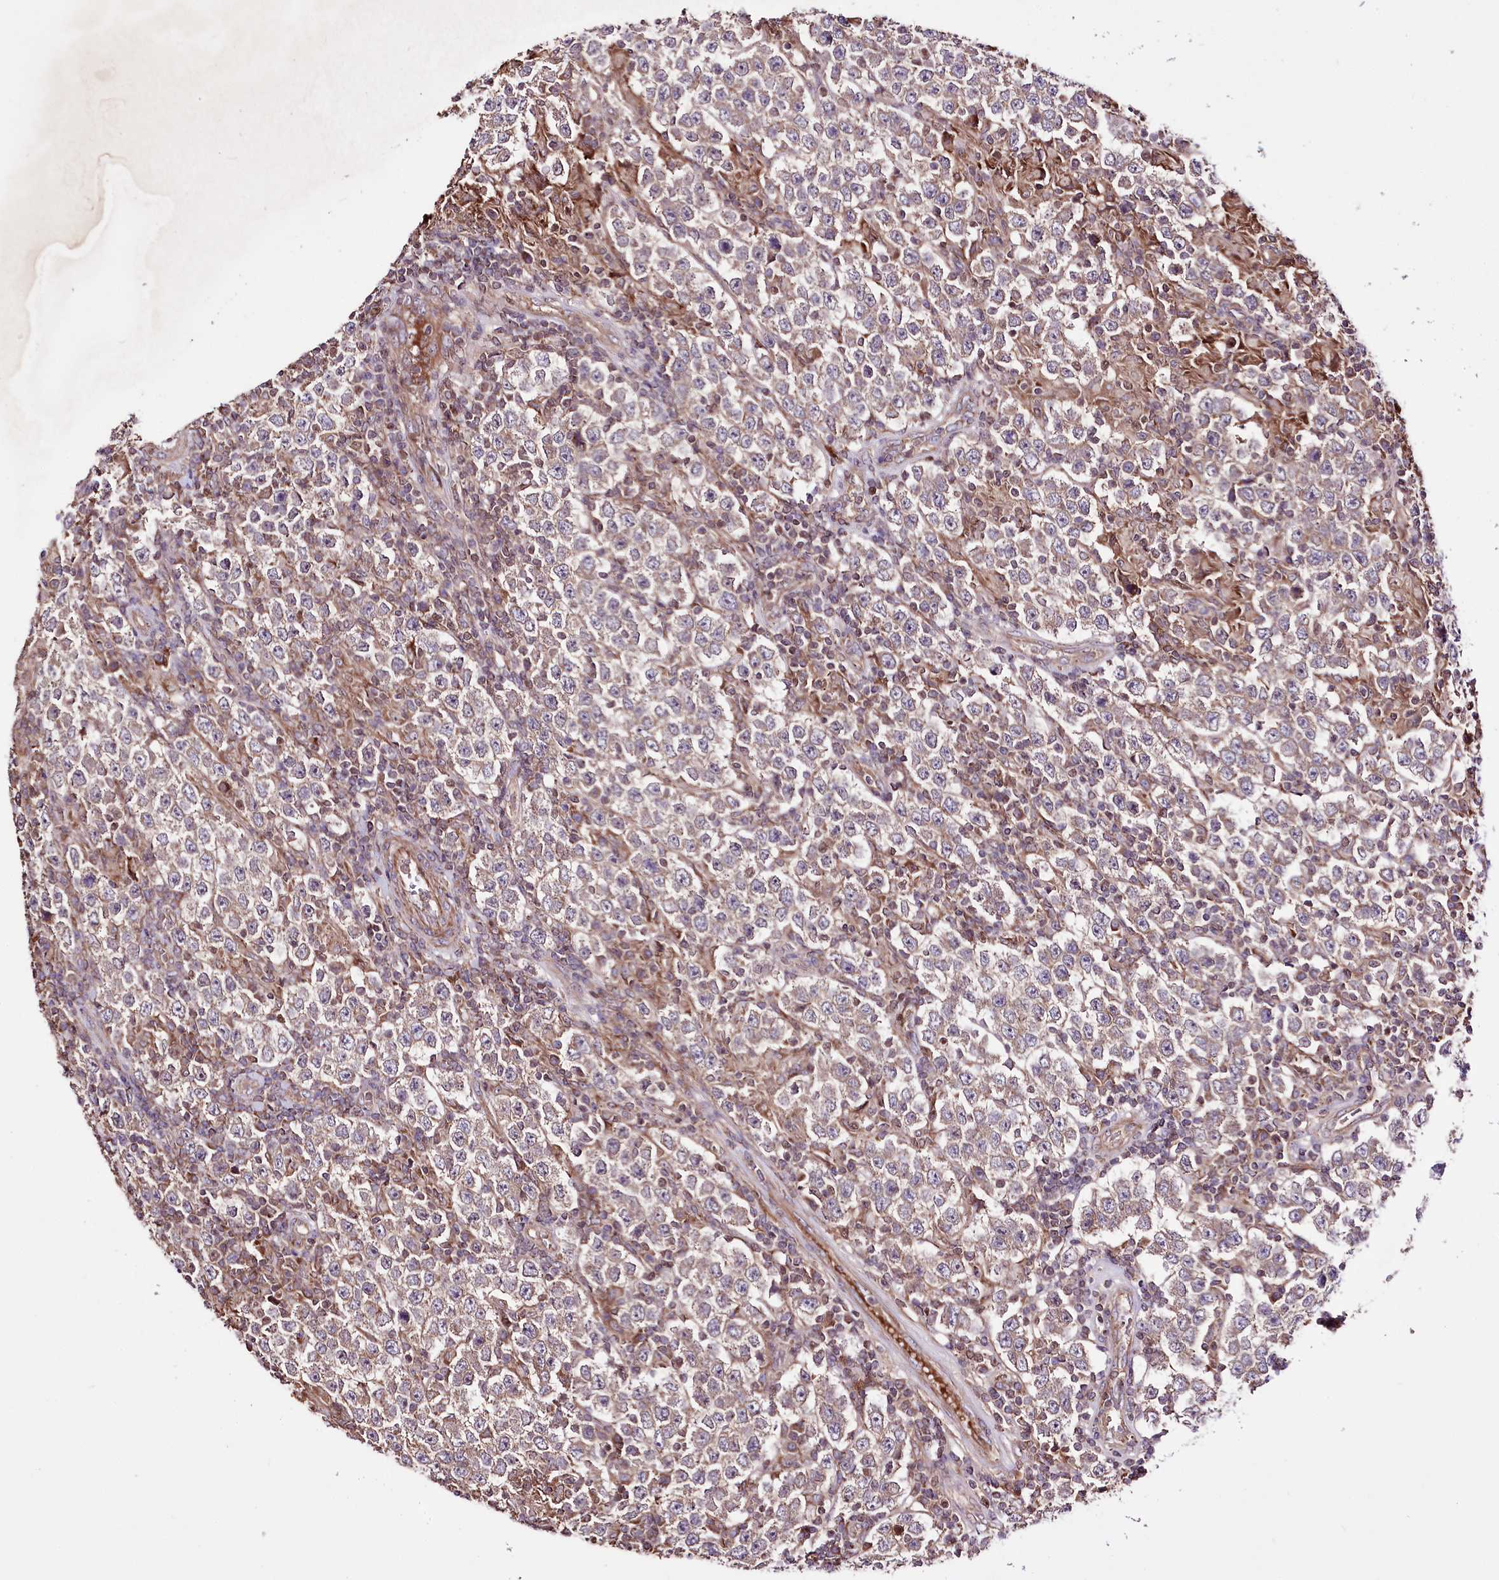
{"staining": {"intensity": "weak", "quantity": ">75%", "location": "cytoplasmic/membranous"}, "tissue": "testis cancer", "cell_type": "Tumor cells", "image_type": "cancer", "snomed": [{"axis": "morphology", "description": "Normal tissue, NOS"}, {"axis": "morphology", "description": "Urothelial carcinoma, High grade"}, {"axis": "morphology", "description": "Seminoma, NOS"}, {"axis": "morphology", "description": "Carcinoma, Embryonal, NOS"}, {"axis": "topography", "description": "Urinary bladder"}, {"axis": "topography", "description": "Testis"}], "caption": "DAB (3,3'-diaminobenzidine) immunohistochemical staining of human testis cancer (urothelial carcinoma (high-grade)) demonstrates weak cytoplasmic/membranous protein positivity in about >75% of tumor cells.", "gene": "WWC1", "patient": {"sex": "male", "age": 41}}